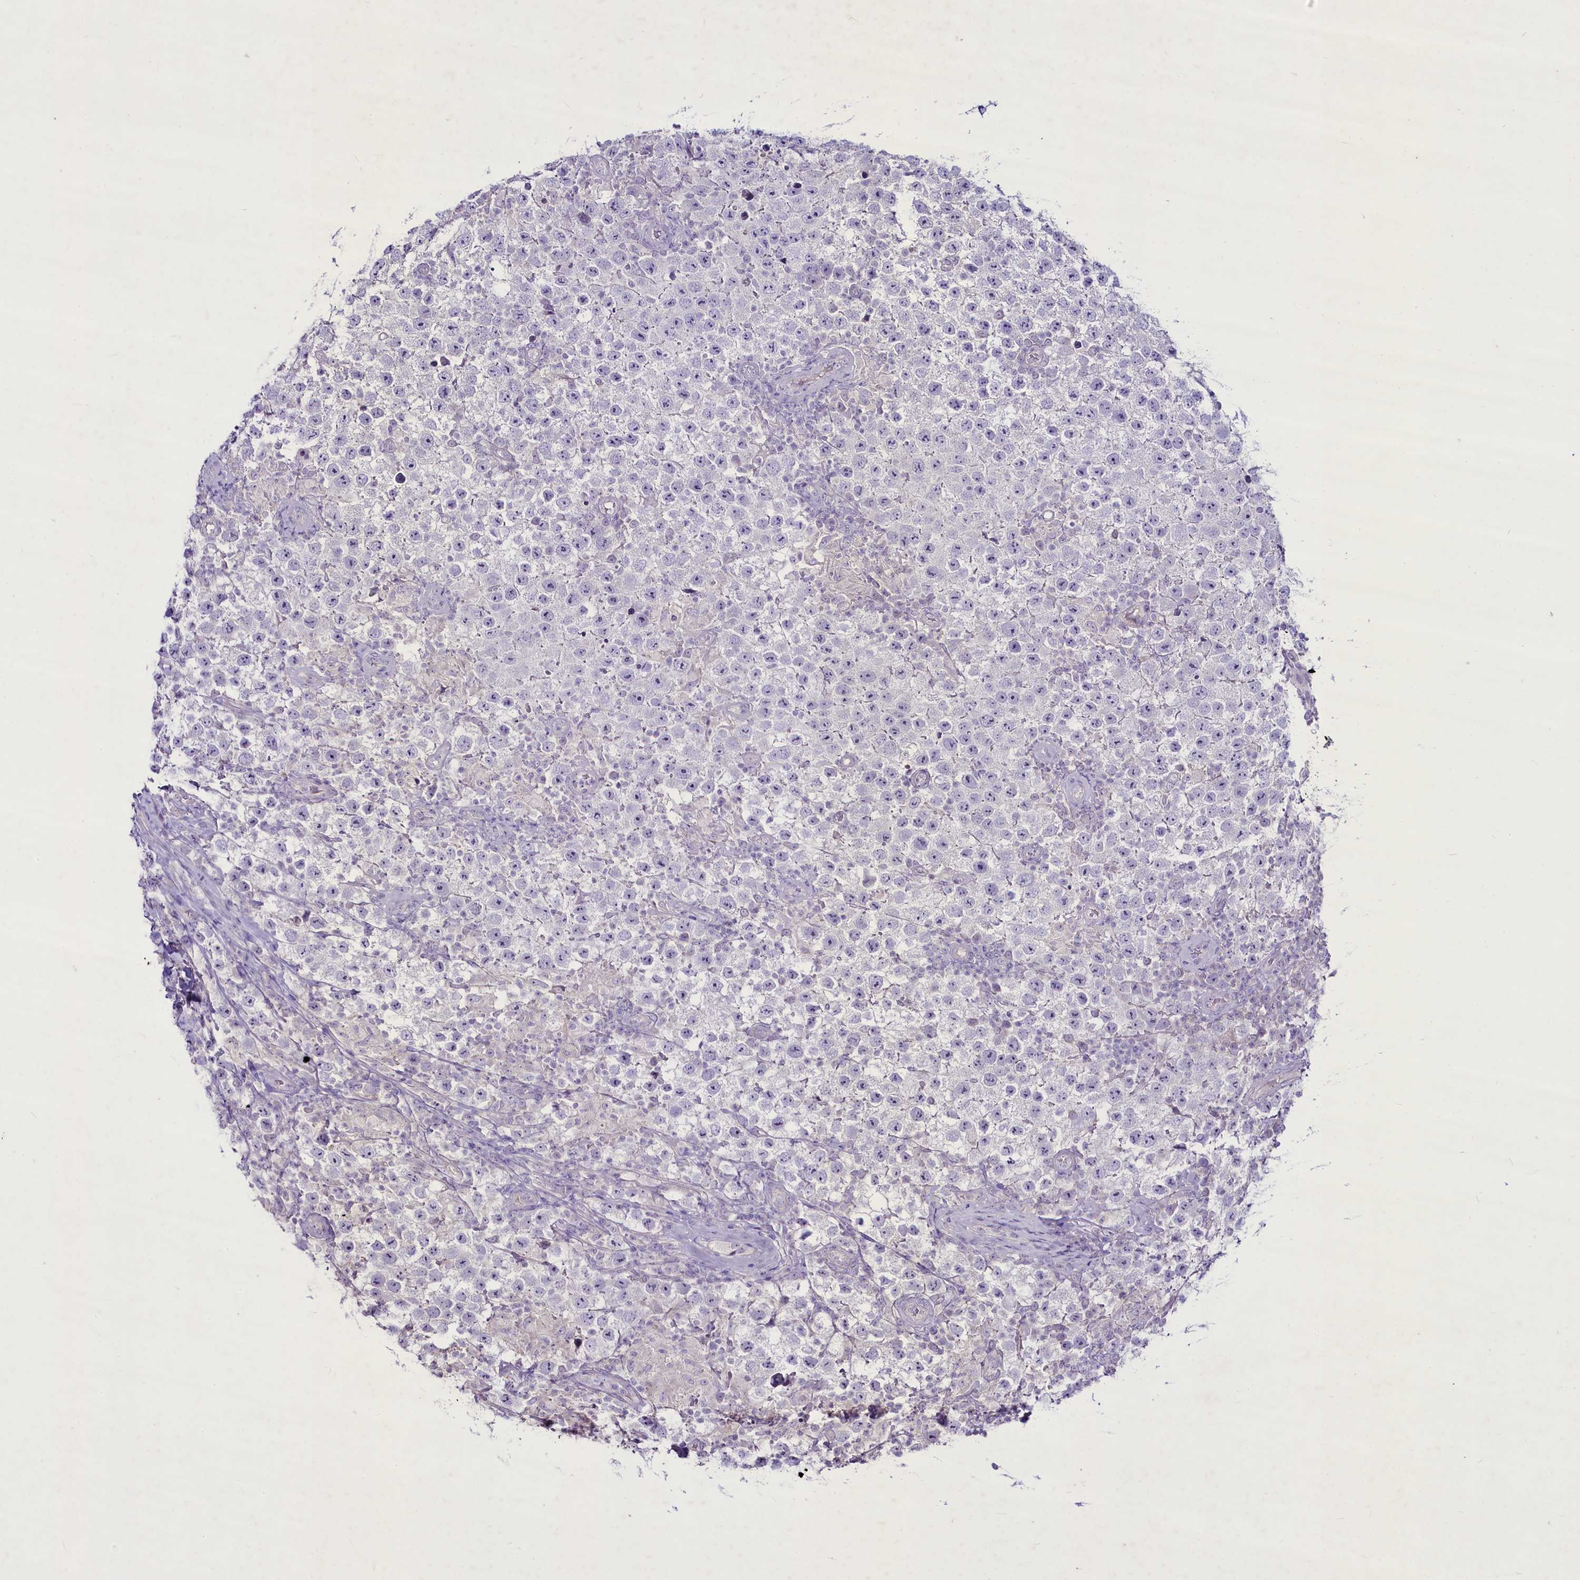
{"staining": {"intensity": "negative", "quantity": "none", "location": "none"}, "tissue": "testis cancer", "cell_type": "Tumor cells", "image_type": "cancer", "snomed": [{"axis": "morphology", "description": "Normal tissue, NOS"}, {"axis": "morphology", "description": "Urothelial carcinoma, High grade"}, {"axis": "morphology", "description": "Seminoma, NOS"}, {"axis": "morphology", "description": "Carcinoma, Embryonal, NOS"}, {"axis": "topography", "description": "Urinary bladder"}, {"axis": "topography", "description": "Testis"}], "caption": "A histopathology image of human testis cancer is negative for staining in tumor cells.", "gene": "FAM209B", "patient": {"sex": "male", "age": 41}}